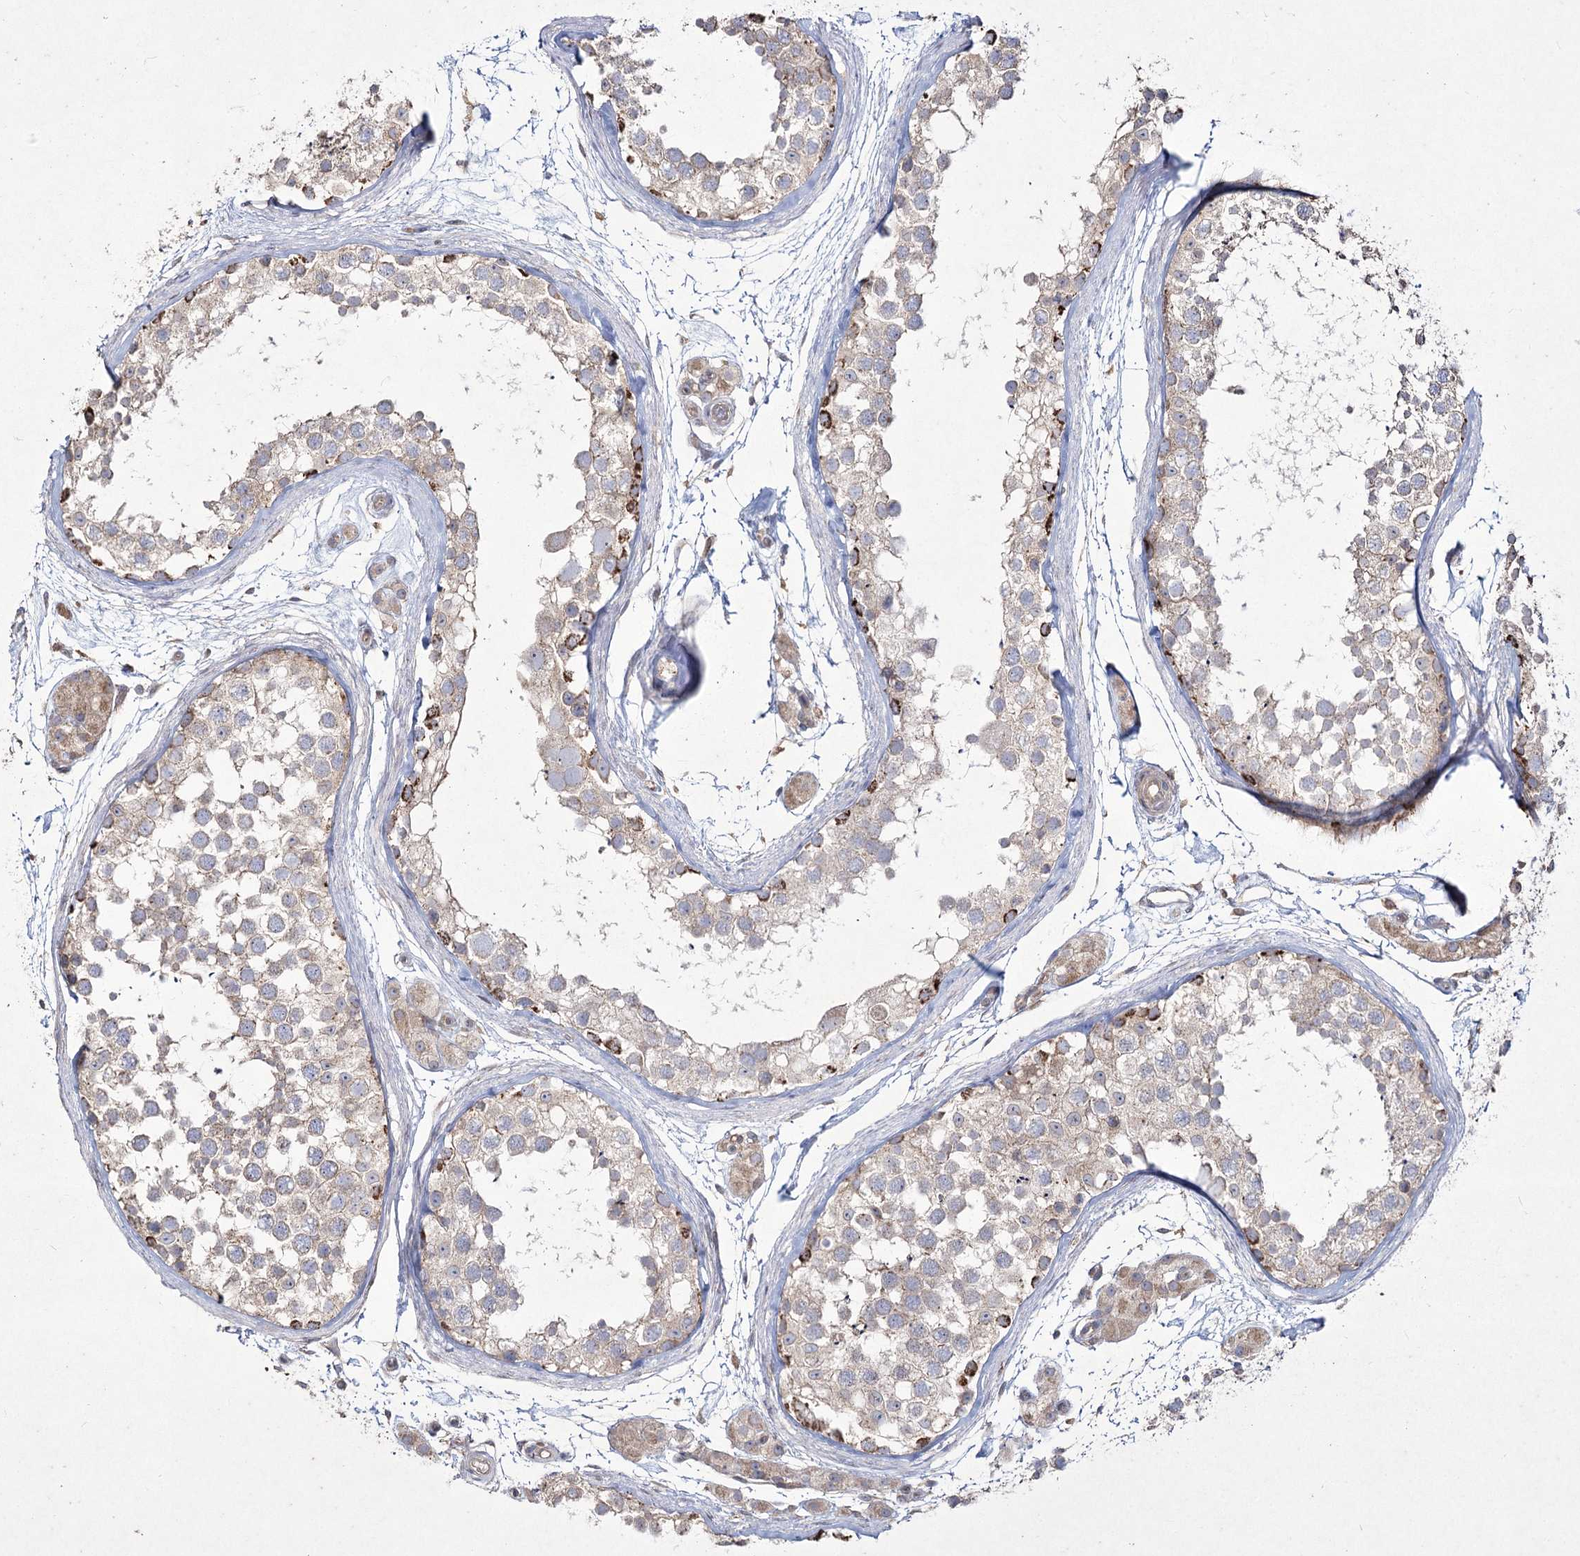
{"staining": {"intensity": "strong", "quantity": "<25%", "location": "cytoplasmic/membranous"}, "tissue": "testis", "cell_type": "Cells in seminiferous ducts", "image_type": "normal", "snomed": [{"axis": "morphology", "description": "Normal tissue, NOS"}, {"axis": "topography", "description": "Testis"}], "caption": "Immunohistochemistry (IHC) image of unremarkable testis: testis stained using IHC demonstrates medium levels of strong protein expression localized specifically in the cytoplasmic/membranous of cells in seminiferous ducts, appearing as a cytoplasmic/membranous brown color.", "gene": "SH3TC1", "patient": {"sex": "male", "age": 56}}